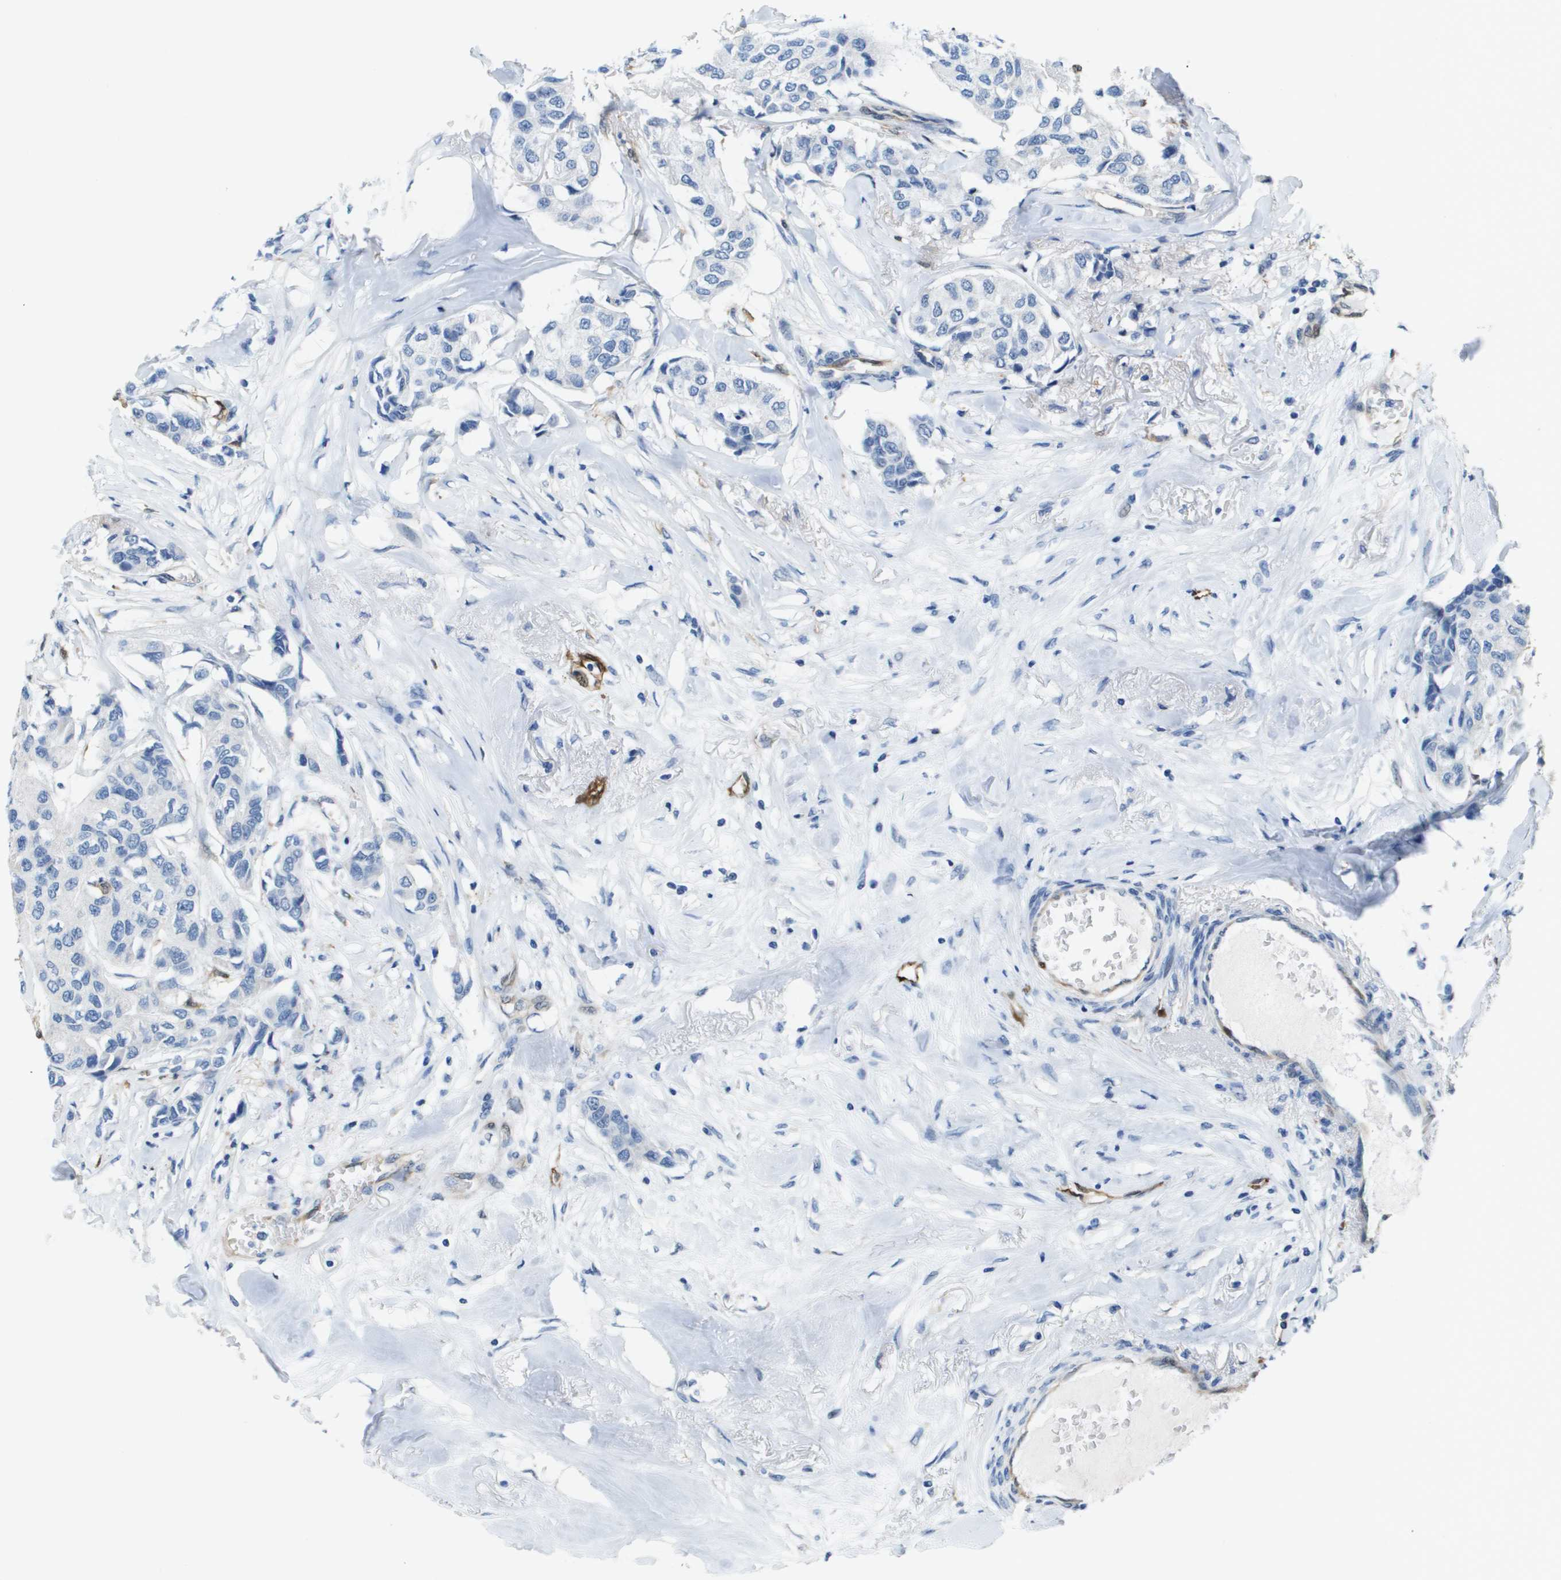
{"staining": {"intensity": "negative", "quantity": "none", "location": "none"}, "tissue": "breast cancer", "cell_type": "Tumor cells", "image_type": "cancer", "snomed": [{"axis": "morphology", "description": "Duct carcinoma"}, {"axis": "topography", "description": "Breast"}], "caption": "Immunohistochemistry image of neoplastic tissue: human breast cancer (invasive ductal carcinoma) stained with DAB reveals no significant protein positivity in tumor cells. (DAB immunohistochemistry (IHC) visualized using brightfield microscopy, high magnification).", "gene": "FABP5", "patient": {"sex": "female", "age": 80}}